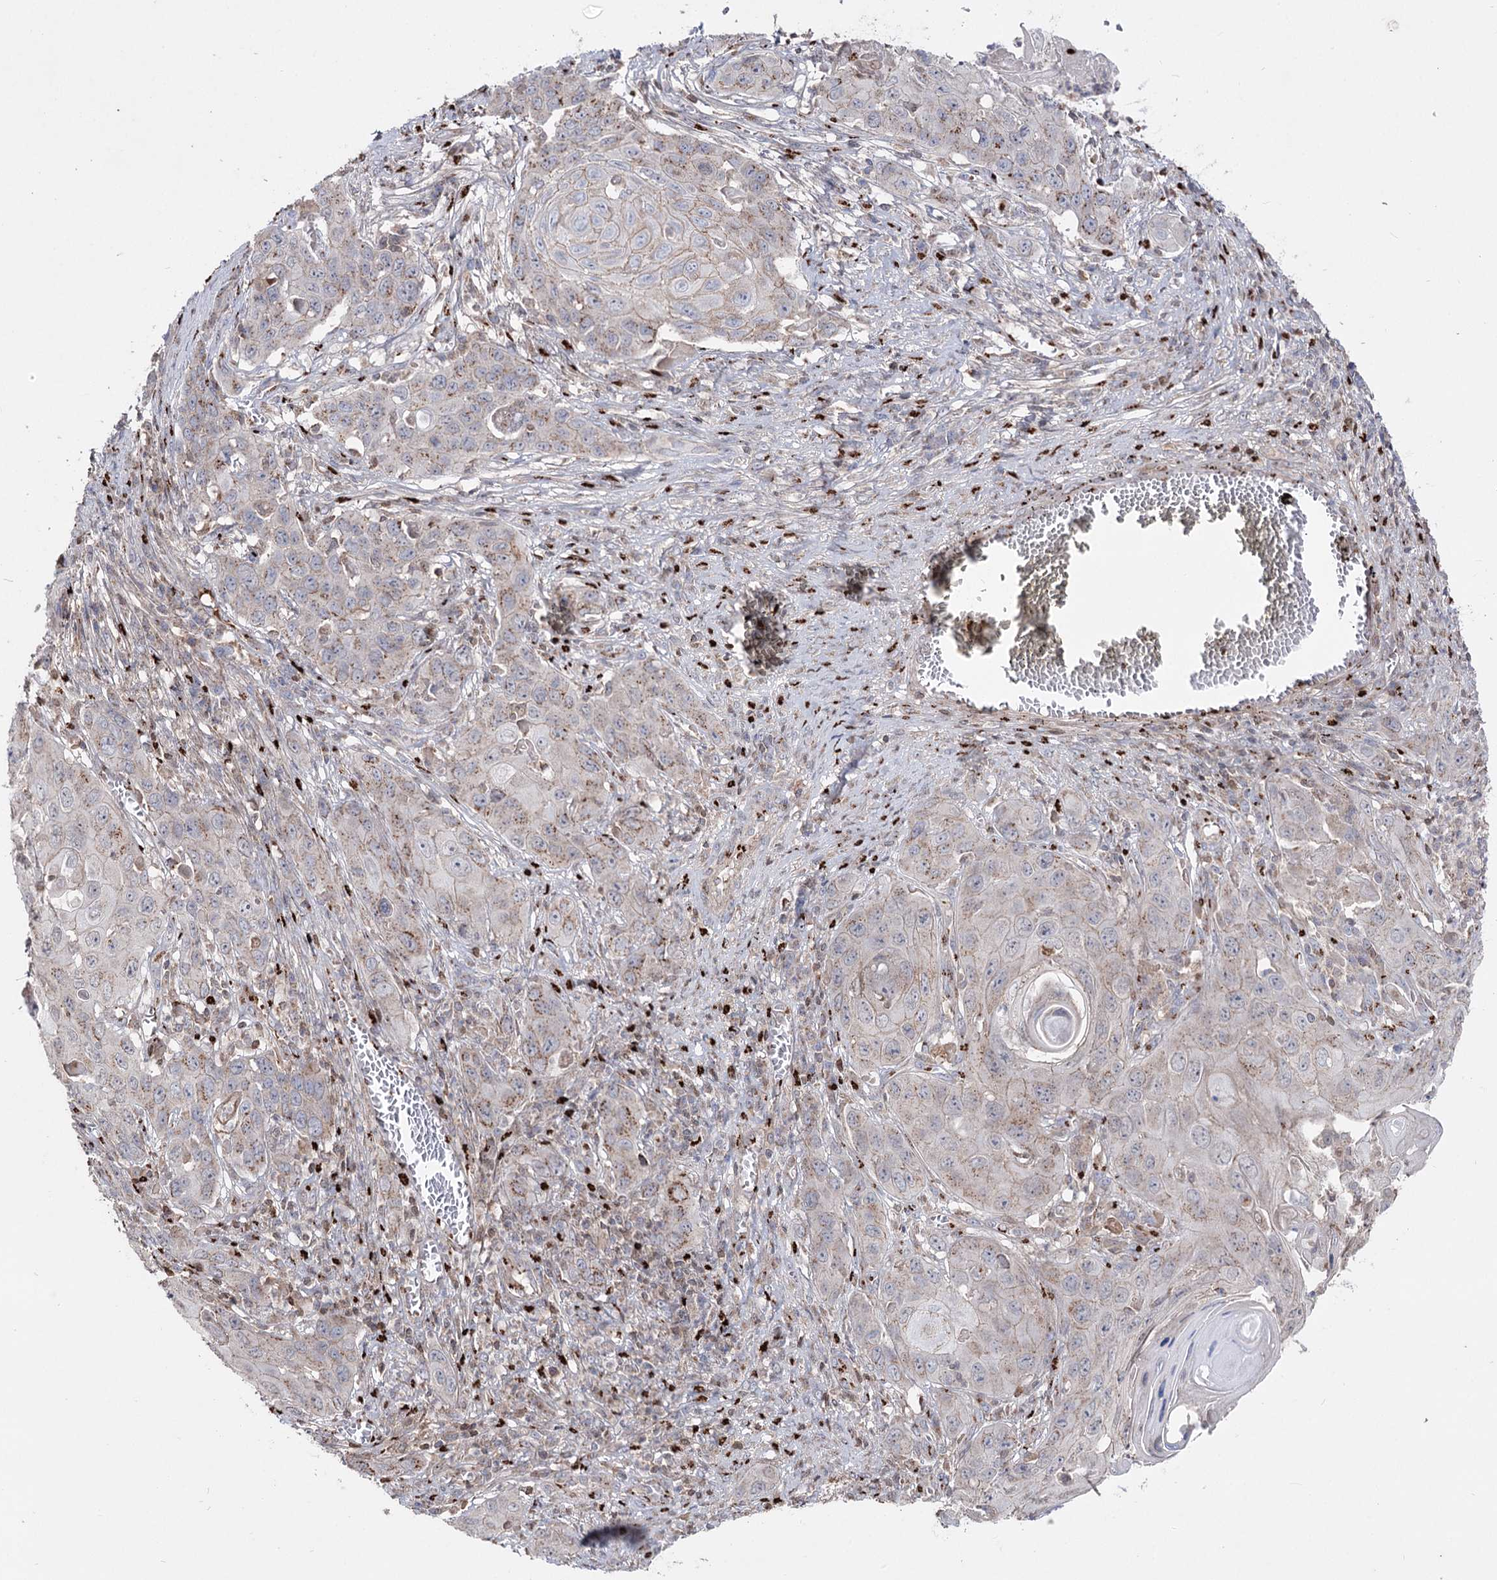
{"staining": {"intensity": "moderate", "quantity": "<25%", "location": "cytoplasmic/membranous"}, "tissue": "skin cancer", "cell_type": "Tumor cells", "image_type": "cancer", "snomed": [{"axis": "morphology", "description": "Squamous cell carcinoma, NOS"}, {"axis": "topography", "description": "Skin"}], "caption": "This is an image of immunohistochemistry (IHC) staining of squamous cell carcinoma (skin), which shows moderate expression in the cytoplasmic/membranous of tumor cells.", "gene": "ARHGAP20", "patient": {"sex": "male", "age": 55}}